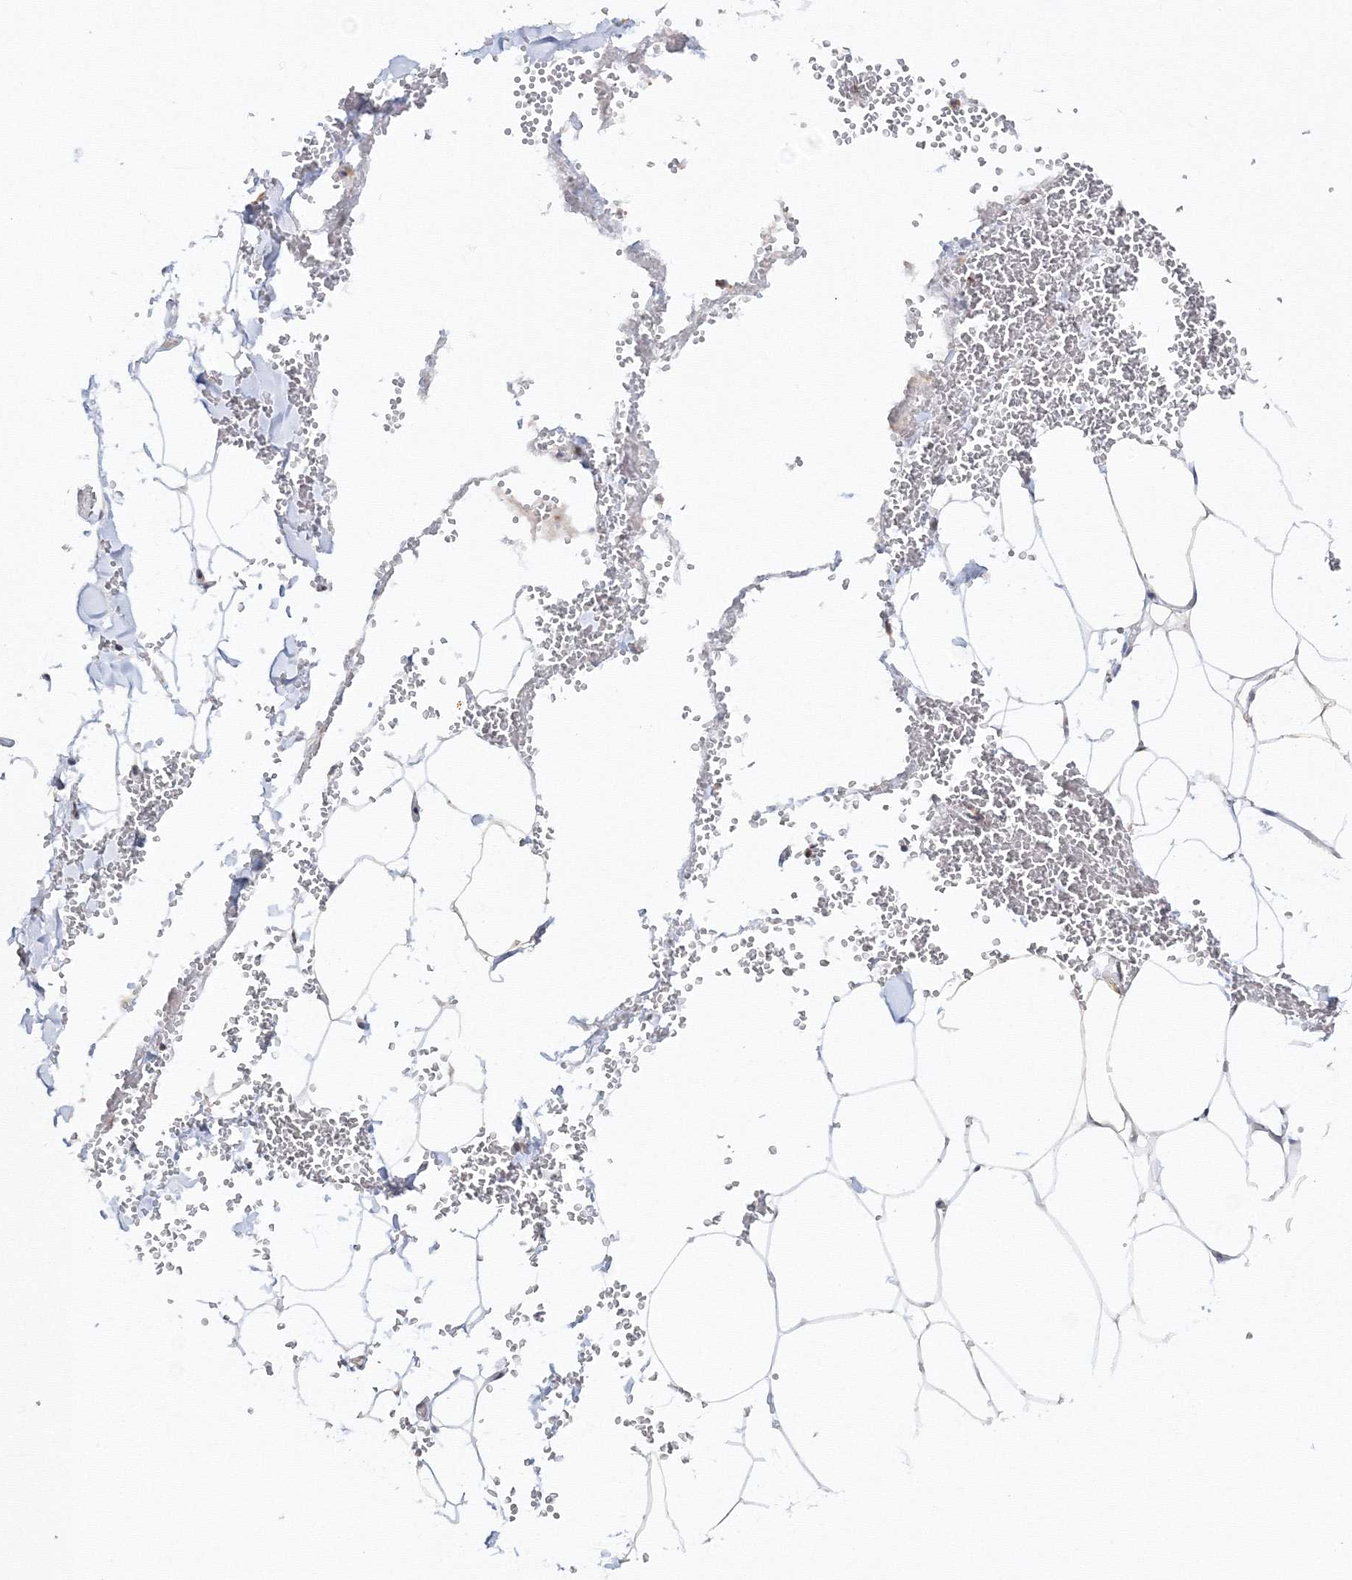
{"staining": {"intensity": "negative", "quantity": "none", "location": "none"}, "tissue": "adipose tissue", "cell_type": "Adipocytes", "image_type": "normal", "snomed": [{"axis": "morphology", "description": "Normal tissue, NOS"}, {"axis": "topography", "description": "Gallbladder"}, {"axis": "topography", "description": "Peripheral nerve tissue"}], "caption": "Immunohistochemistry of unremarkable human adipose tissue exhibits no positivity in adipocytes. Nuclei are stained in blue.", "gene": "ZFAND6", "patient": {"sex": "male", "age": 38}}